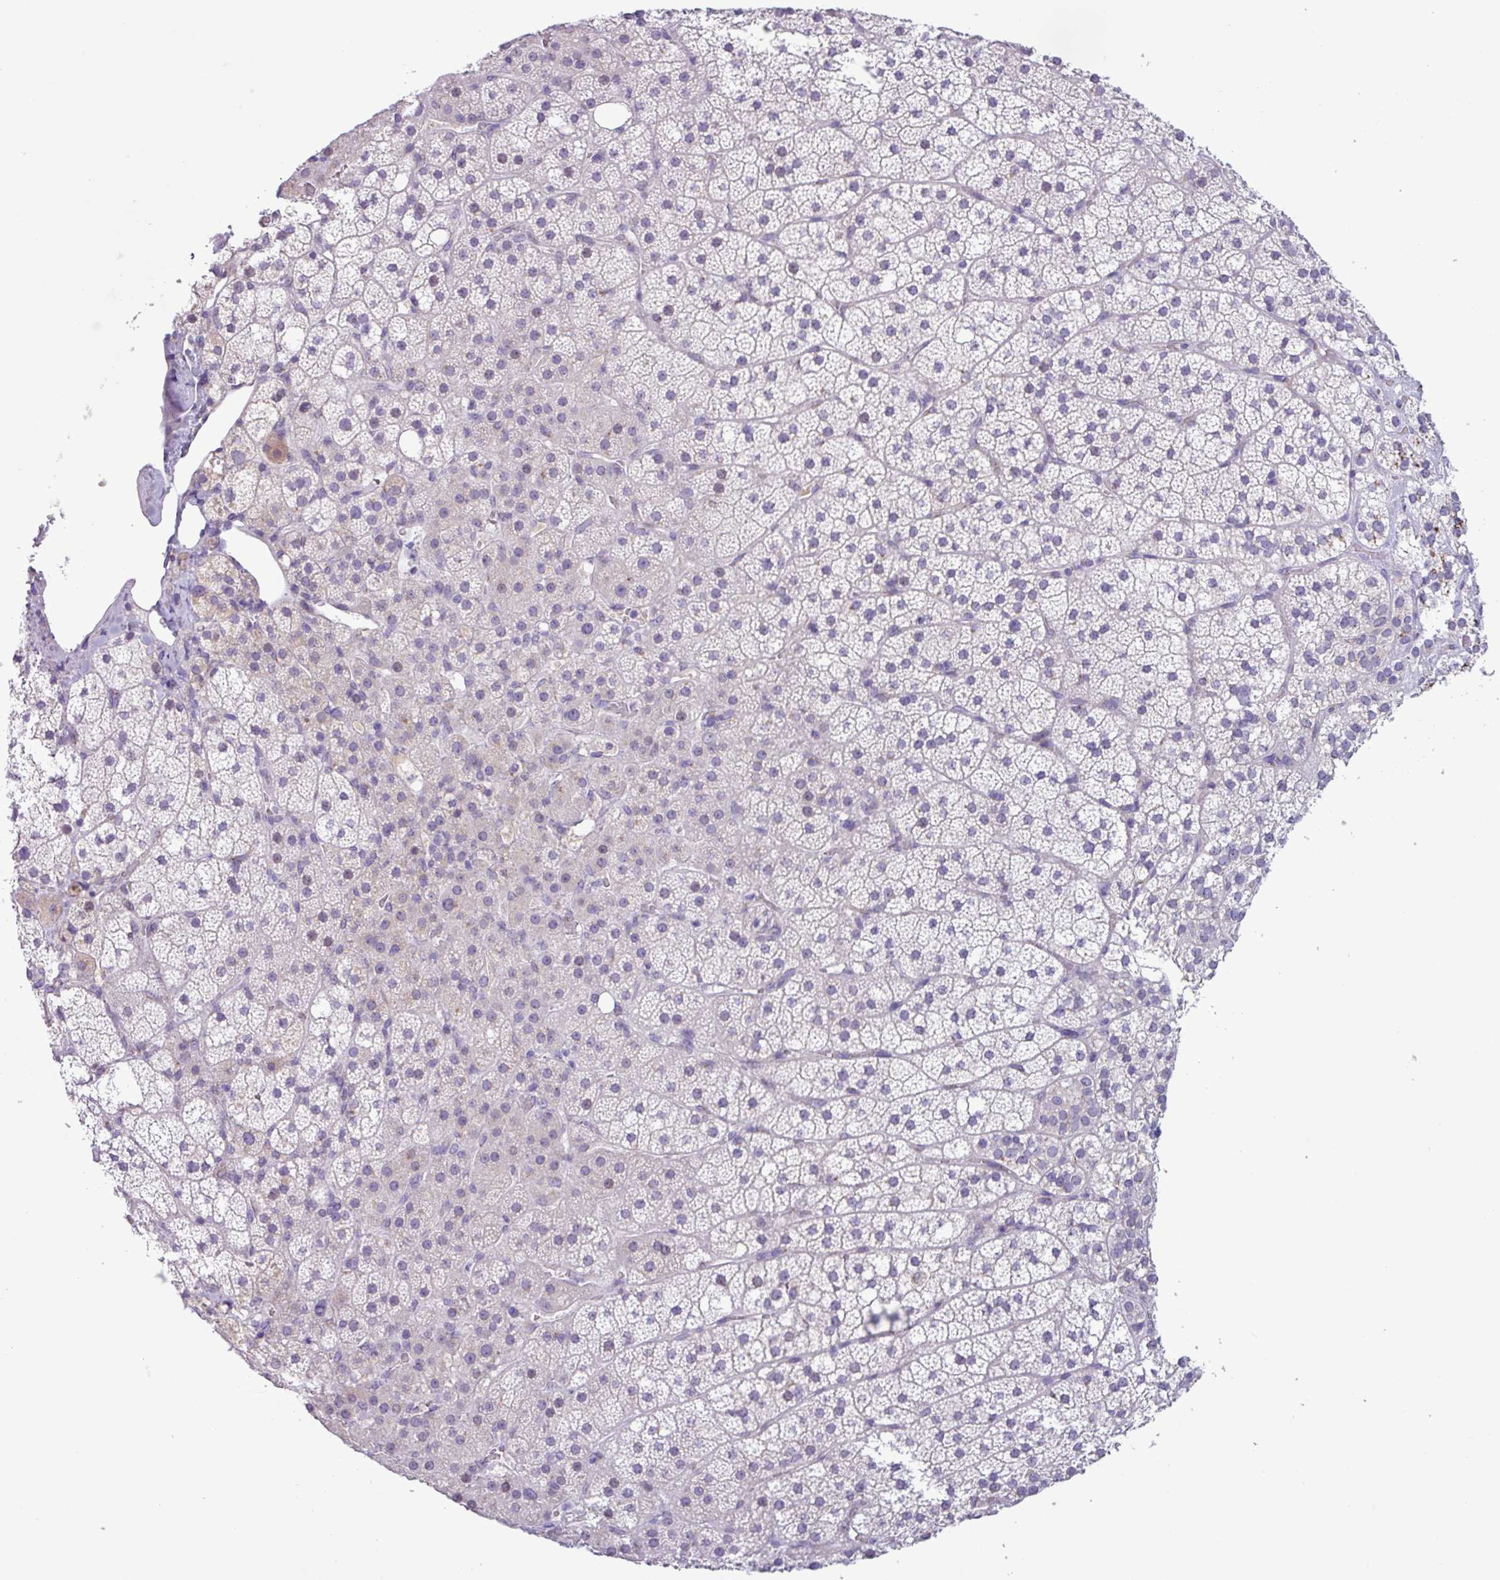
{"staining": {"intensity": "negative", "quantity": "none", "location": "none"}, "tissue": "adrenal gland", "cell_type": "Glandular cells", "image_type": "normal", "snomed": [{"axis": "morphology", "description": "Normal tissue, NOS"}, {"axis": "topography", "description": "Adrenal gland"}], "caption": "Immunohistochemical staining of unremarkable adrenal gland demonstrates no significant positivity in glandular cells. Brightfield microscopy of immunohistochemistry (IHC) stained with DAB (3,3'-diaminobenzidine) (brown) and hematoxylin (blue), captured at high magnification.", "gene": "STIMATE", "patient": {"sex": "male", "age": 53}}